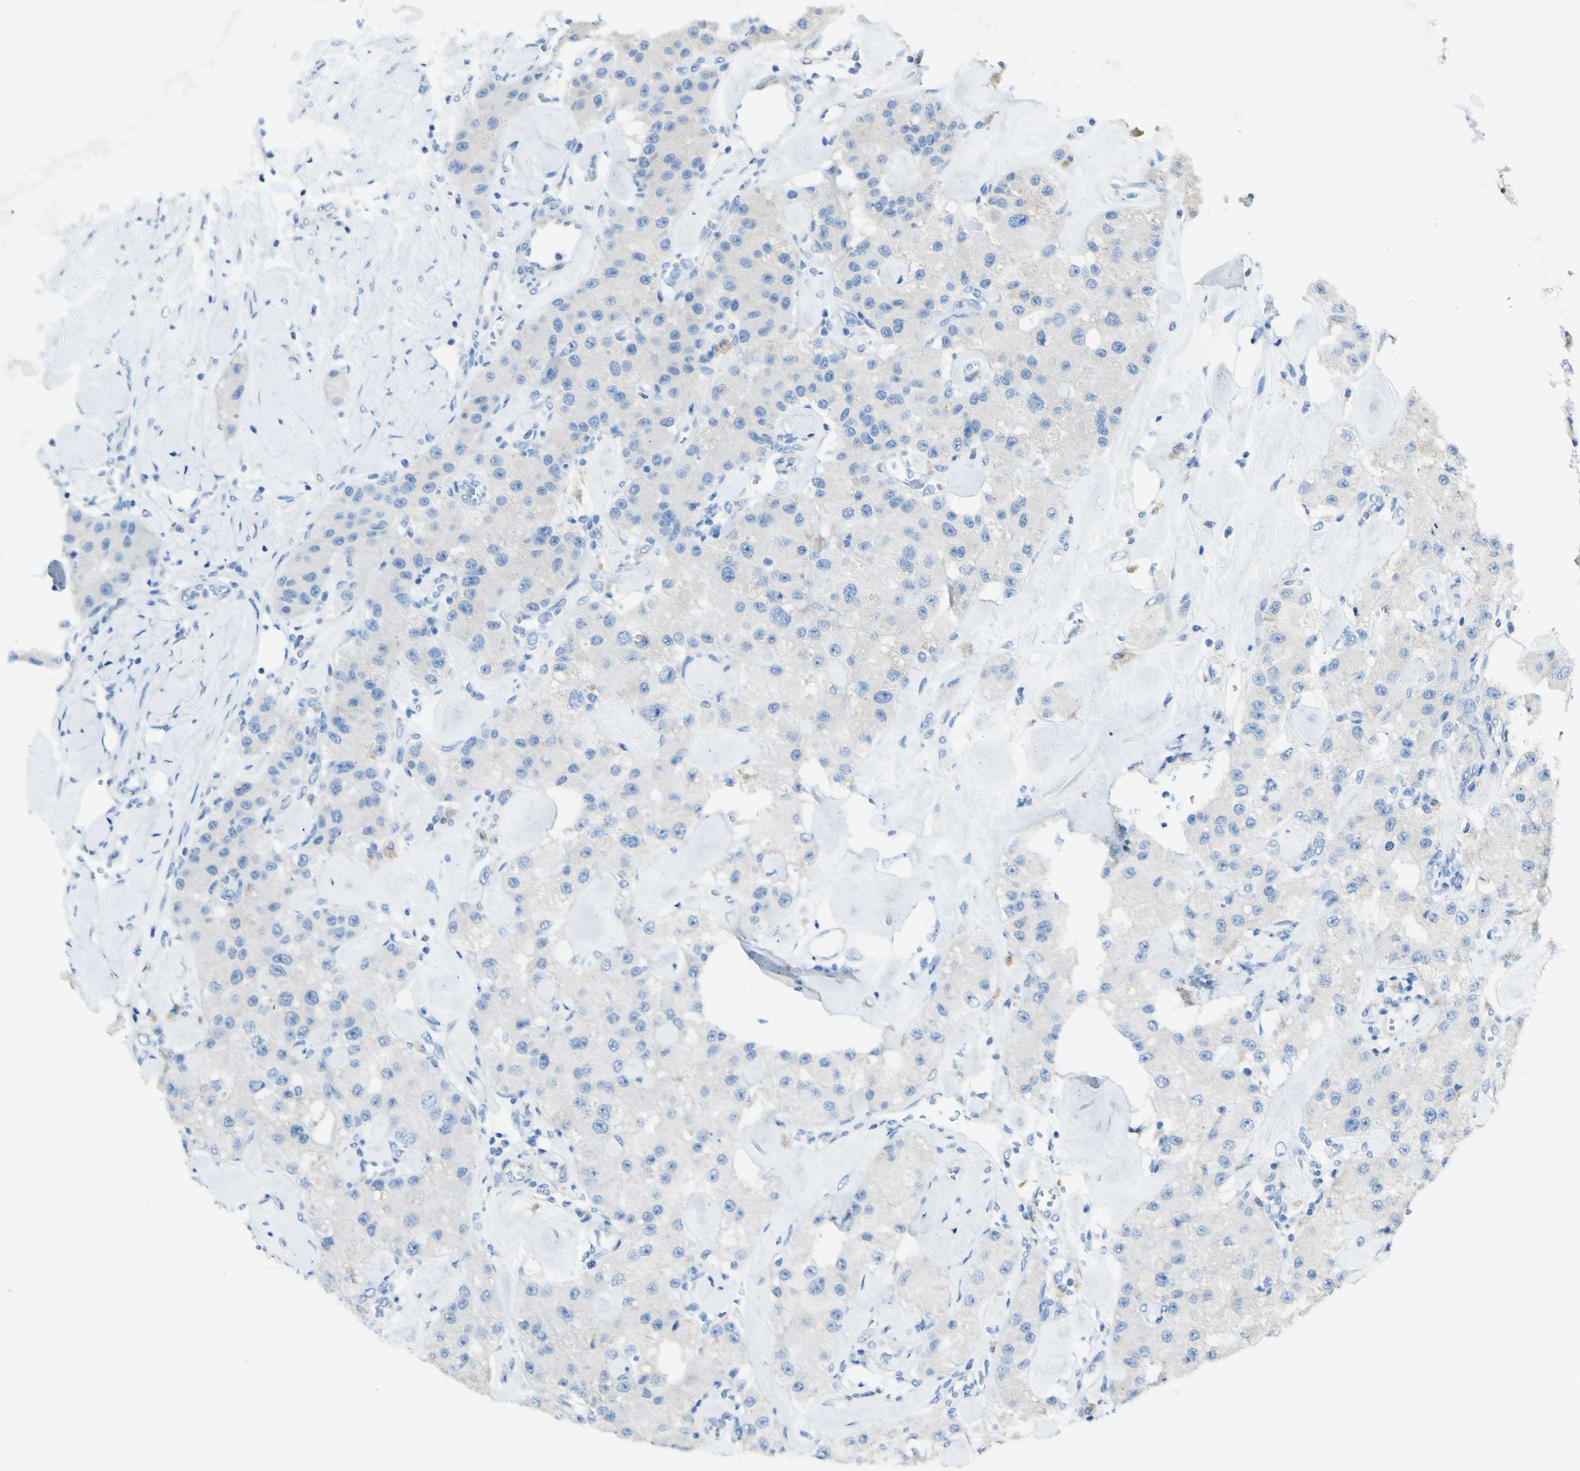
{"staining": {"intensity": "negative", "quantity": "none", "location": "none"}, "tissue": "carcinoid", "cell_type": "Tumor cells", "image_type": "cancer", "snomed": [{"axis": "morphology", "description": "Carcinoid, malignant, NOS"}, {"axis": "topography", "description": "Pancreas"}], "caption": "An immunohistochemistry (IHC) photomicrograph of malignant carcinoid is shown. There is no staining in tumor cells of malignant carcinoid.", "gene": "FGF4", "patient": {"sex": "male", "age": 41}}